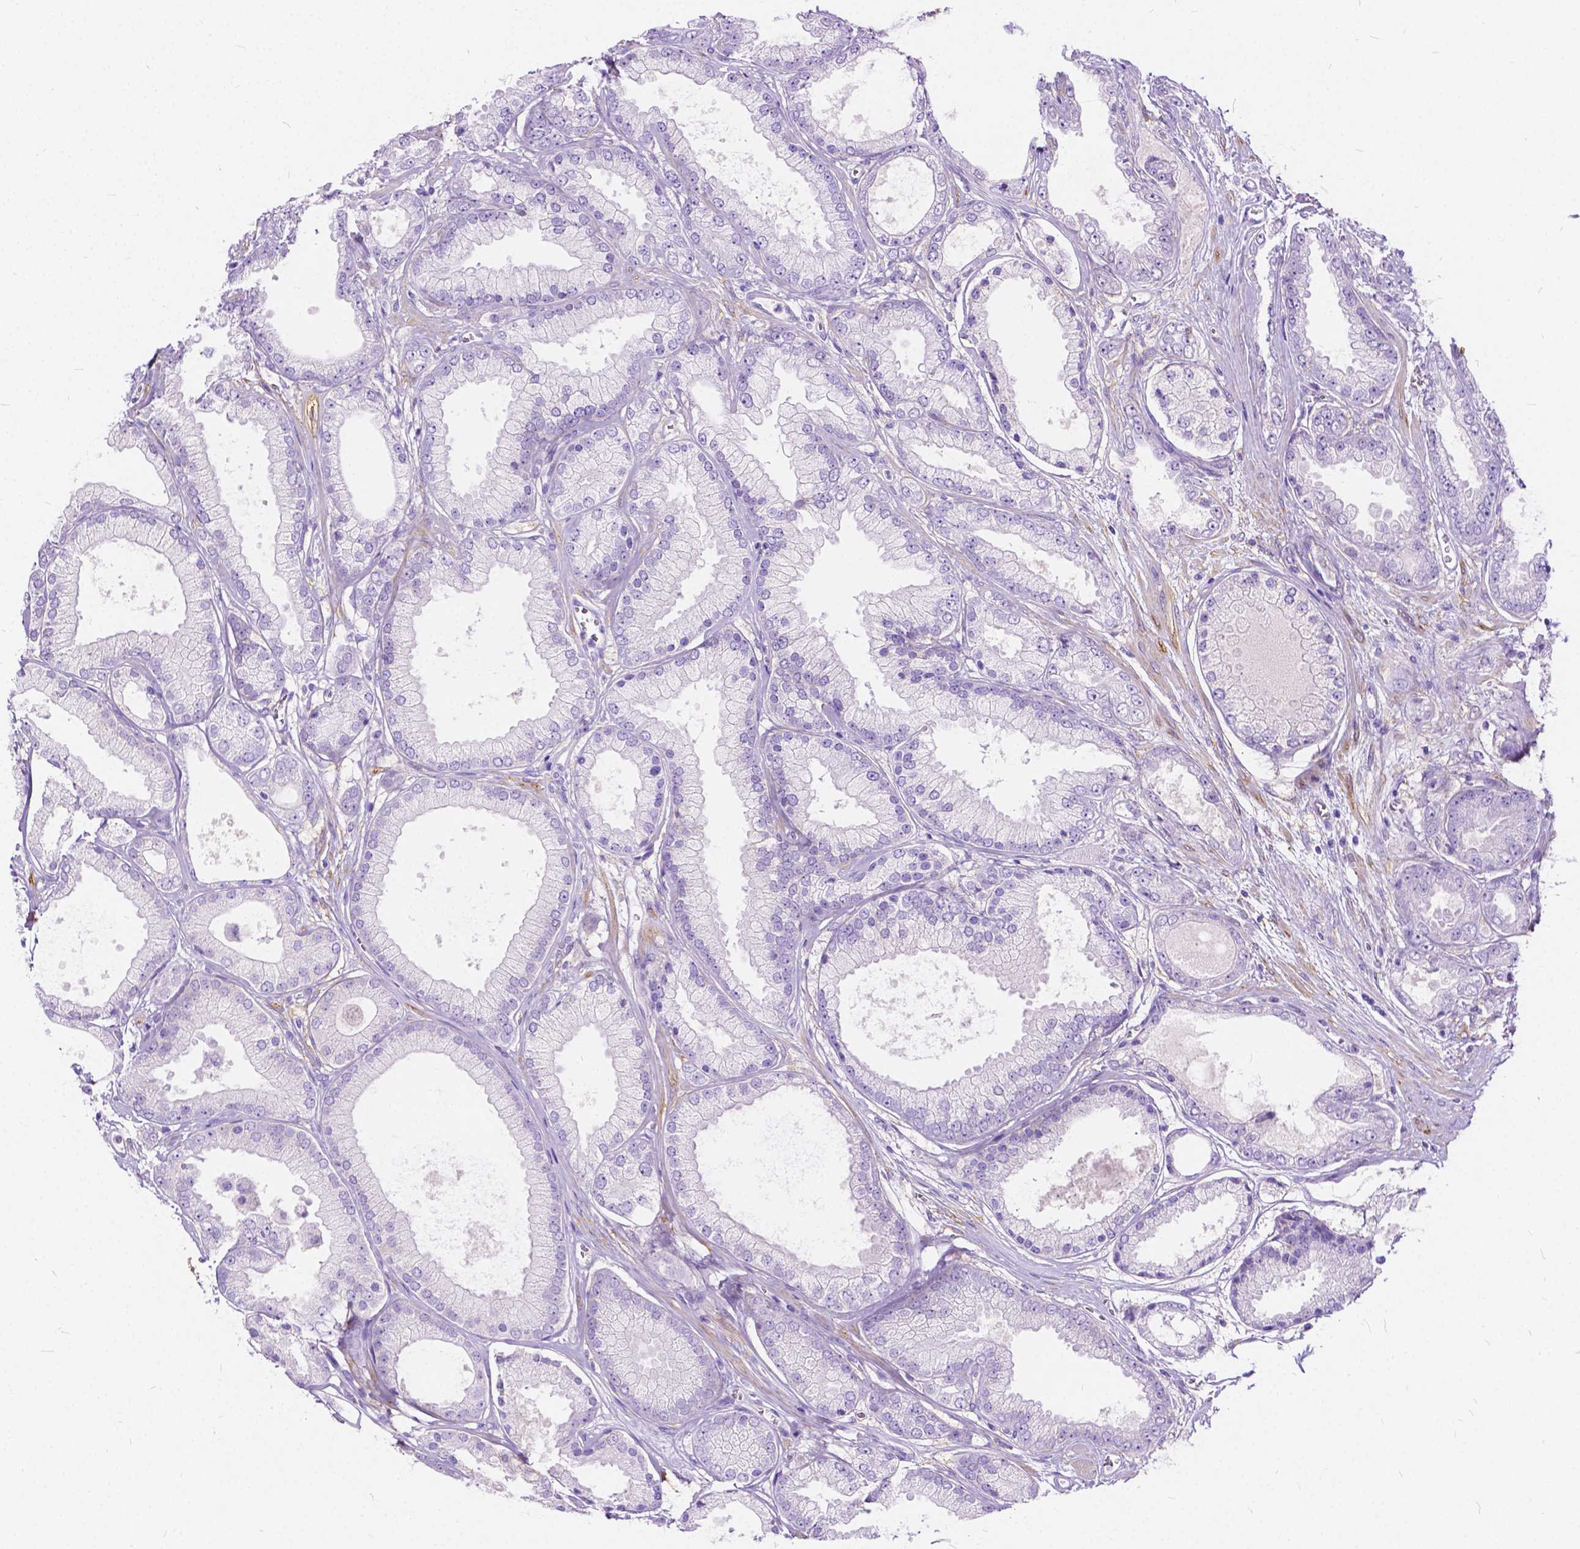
{"staining": {"intensity": "negative", "quantity": "none", "location": "none"}, "tissue": "prostate cancer", "cell_type": "Tumor cells", "image_type": "cancer", "snomed": [{"axis": "morphology", "description": "Adenocarcinoma, High grade"}, {"axis": "topography", "description": "Prostate"}], "caption": "The image reveals no staining of tumor cells in prostate high-grade adenocarcinoma. Brightfield microscopy of IHC stained with DAB (3,3'-diaminobenzidine) (brown) and hematoxylin (blue), captured at high magnification.", "gene": "CHRM1", "patient": {"sex": "male", "age": 67}}